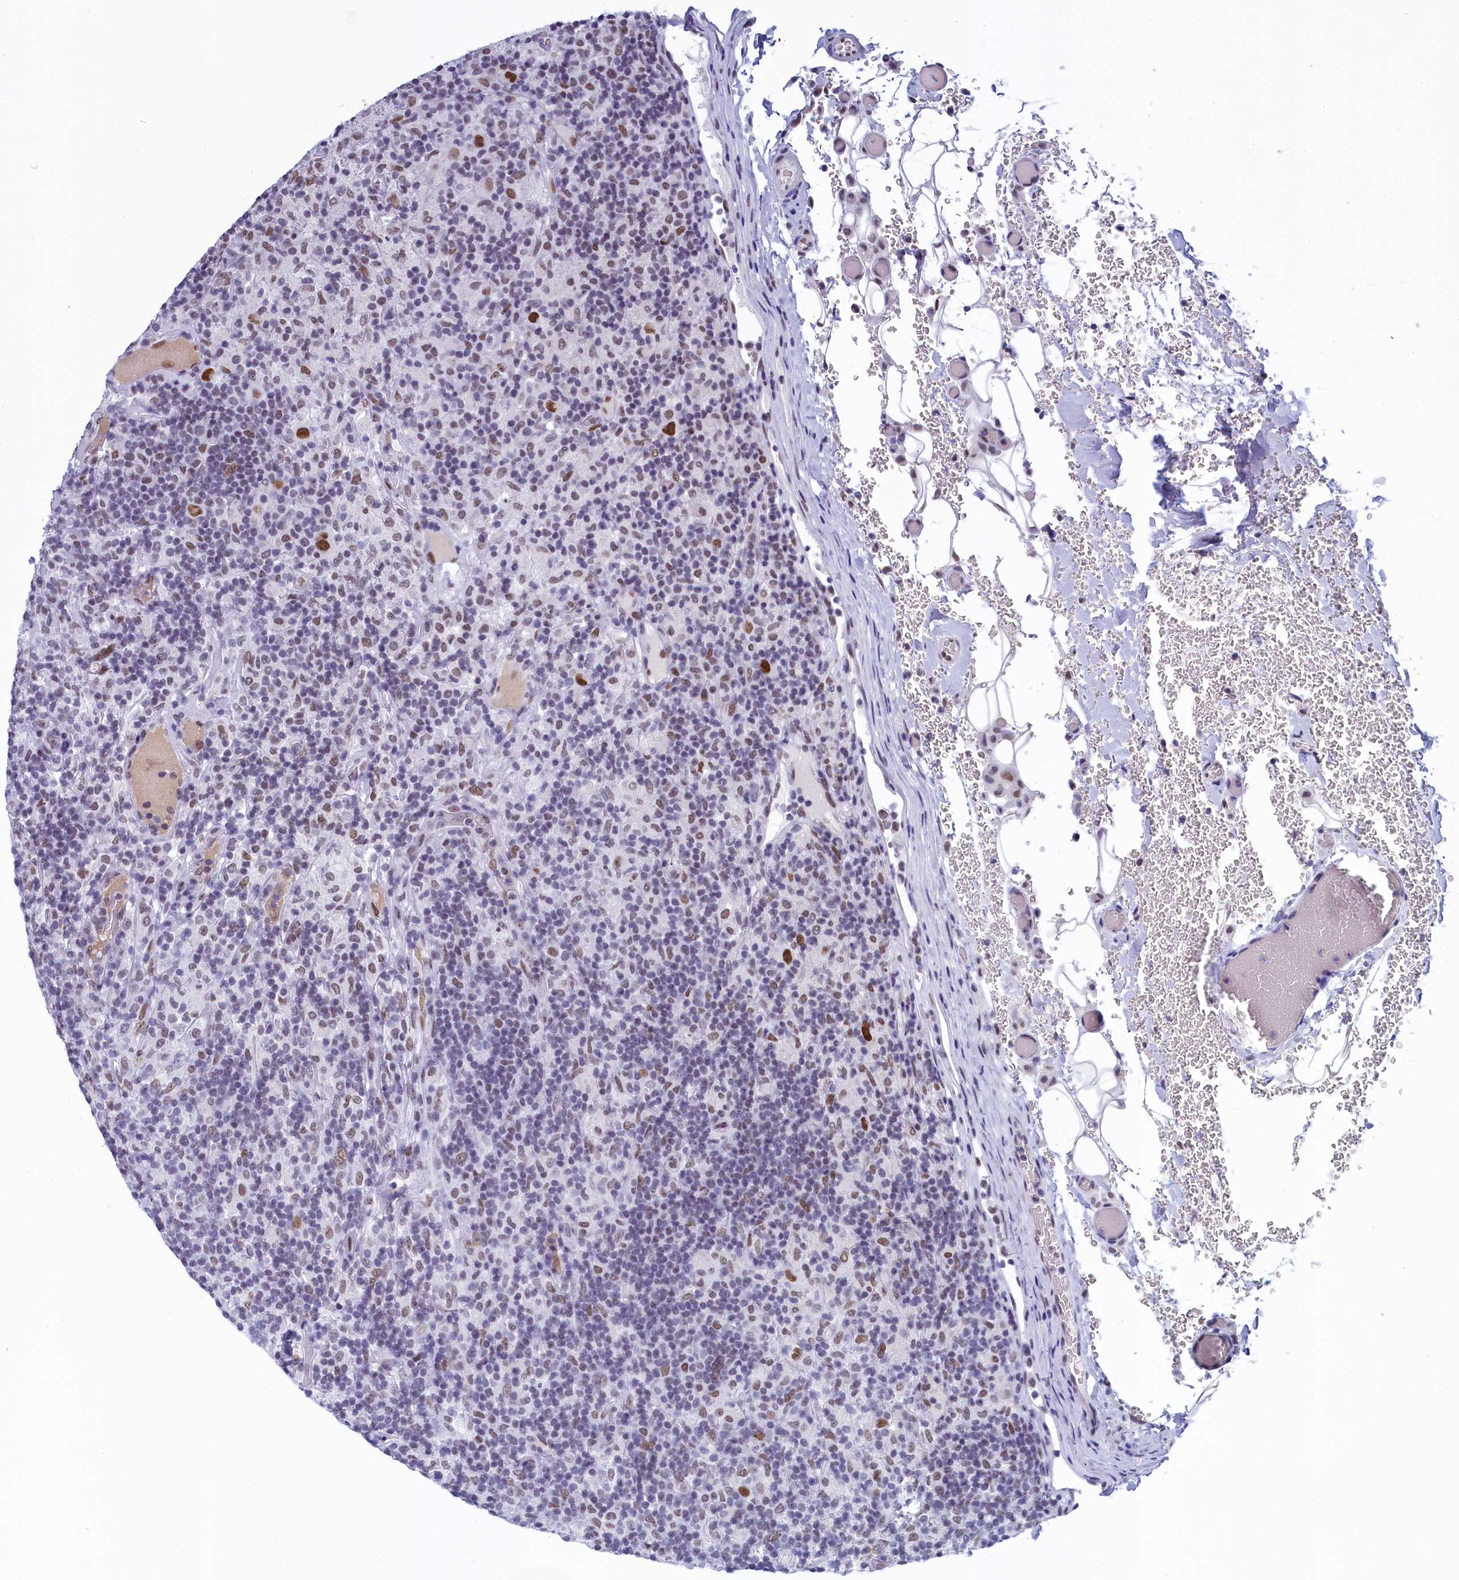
{"staining": {"intensity": "moderate", "quantity": ">75%", "location": "nuclear"}, "tissue": "lymphoma", "cell_type": "Tumor cells", "image_type": "cancer", "snomed": [{"axis": "morphology", "description": "Hodgkin's disease, NOS"}, {"axis": "topography", "description": "Lymph node"}], "caption": "High-power microscopy captured an IHC image of lymphoma, revealing moderate nuclear staining in about >75% of tumor cells.", "gene": "SUGP2", "patient": {"sex": "male", "age": 70}}